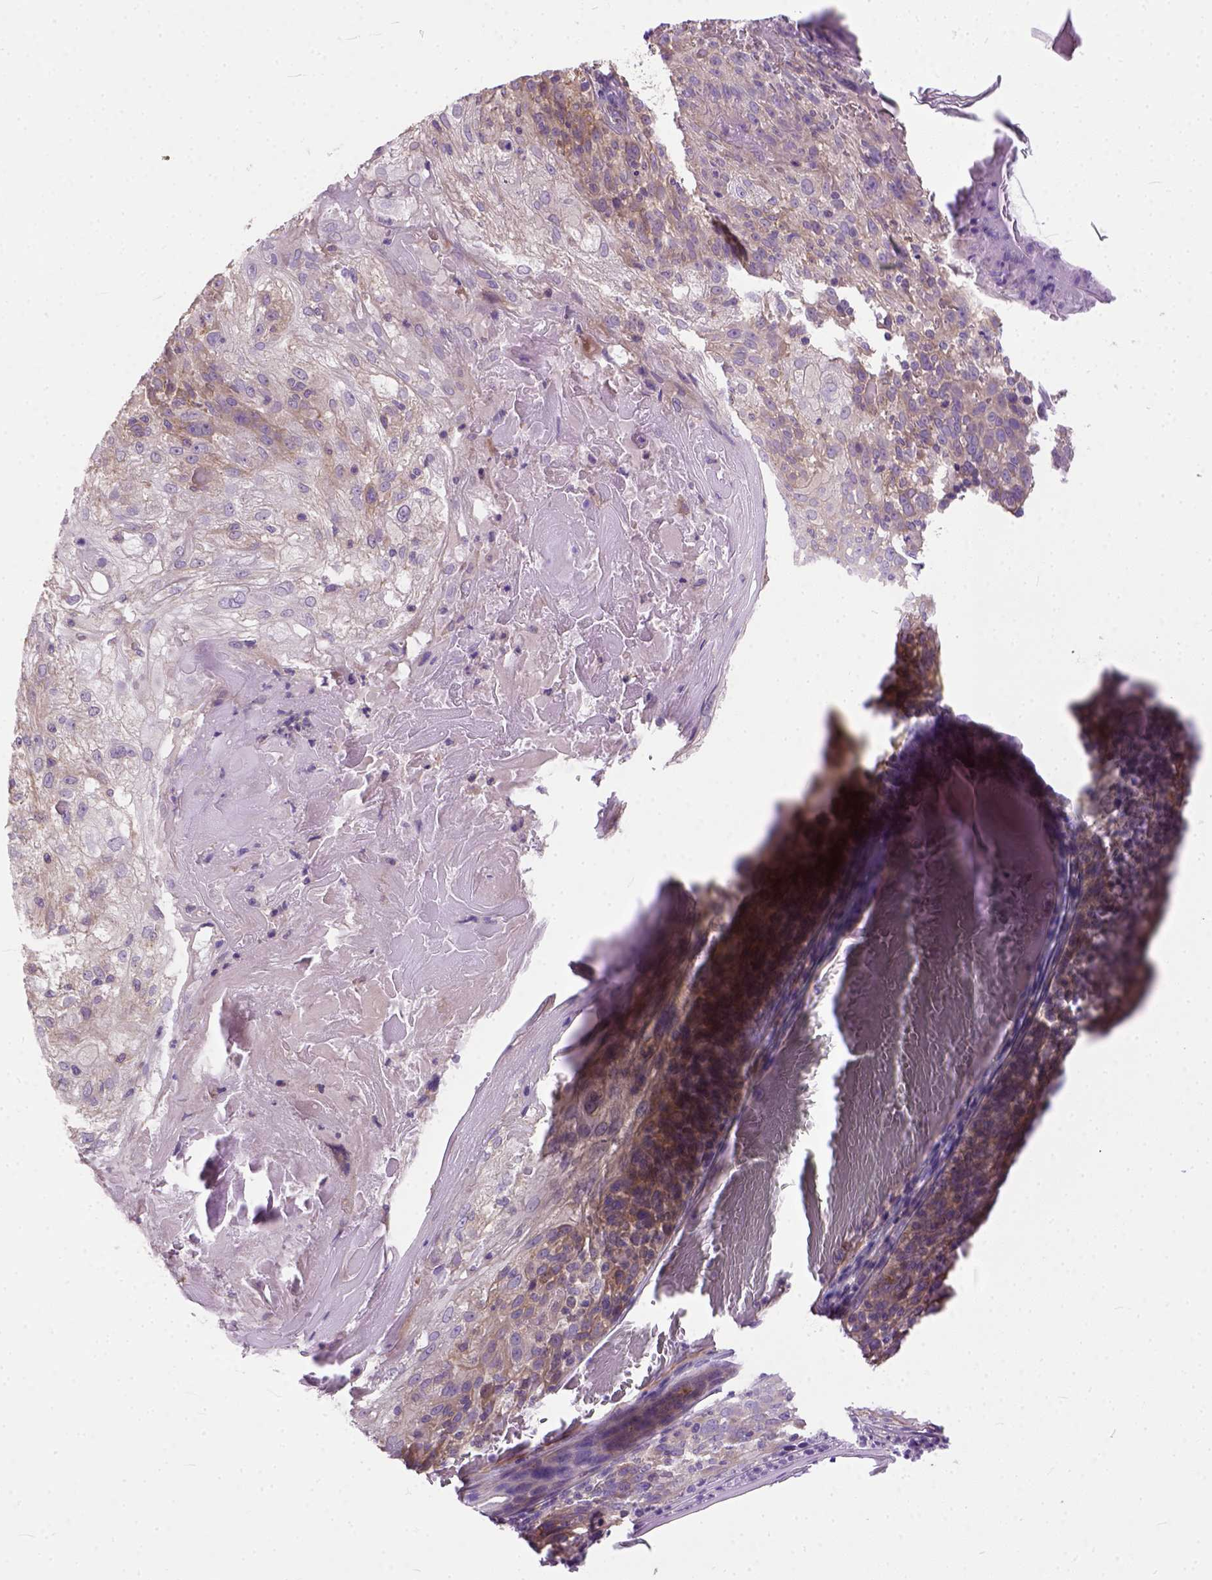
{"staining": {"intensity": "weak", "quantity": "25%-75%", "location": "cytoplasmic/membranous"}, "tissue": "skin cancer", "cell_type": "Tumor cells", "image_type": "cancer", "snomed": [{"axis": "morphology", "description": "Normal tissue, NOS"}, {"axis": "morphology", "description": "Squamous cell carcinoma, NOS"}, {"axis": "topography", "description": "Skin"}], "caption": "Weak cytoplasmic/membranous protein expression is seen in approximately 25%-75% of tumor cells in skin cancer (squamous cell carcinoma).", "gene": "BANF2", "patient": {"sex": "female", "age": 83}}